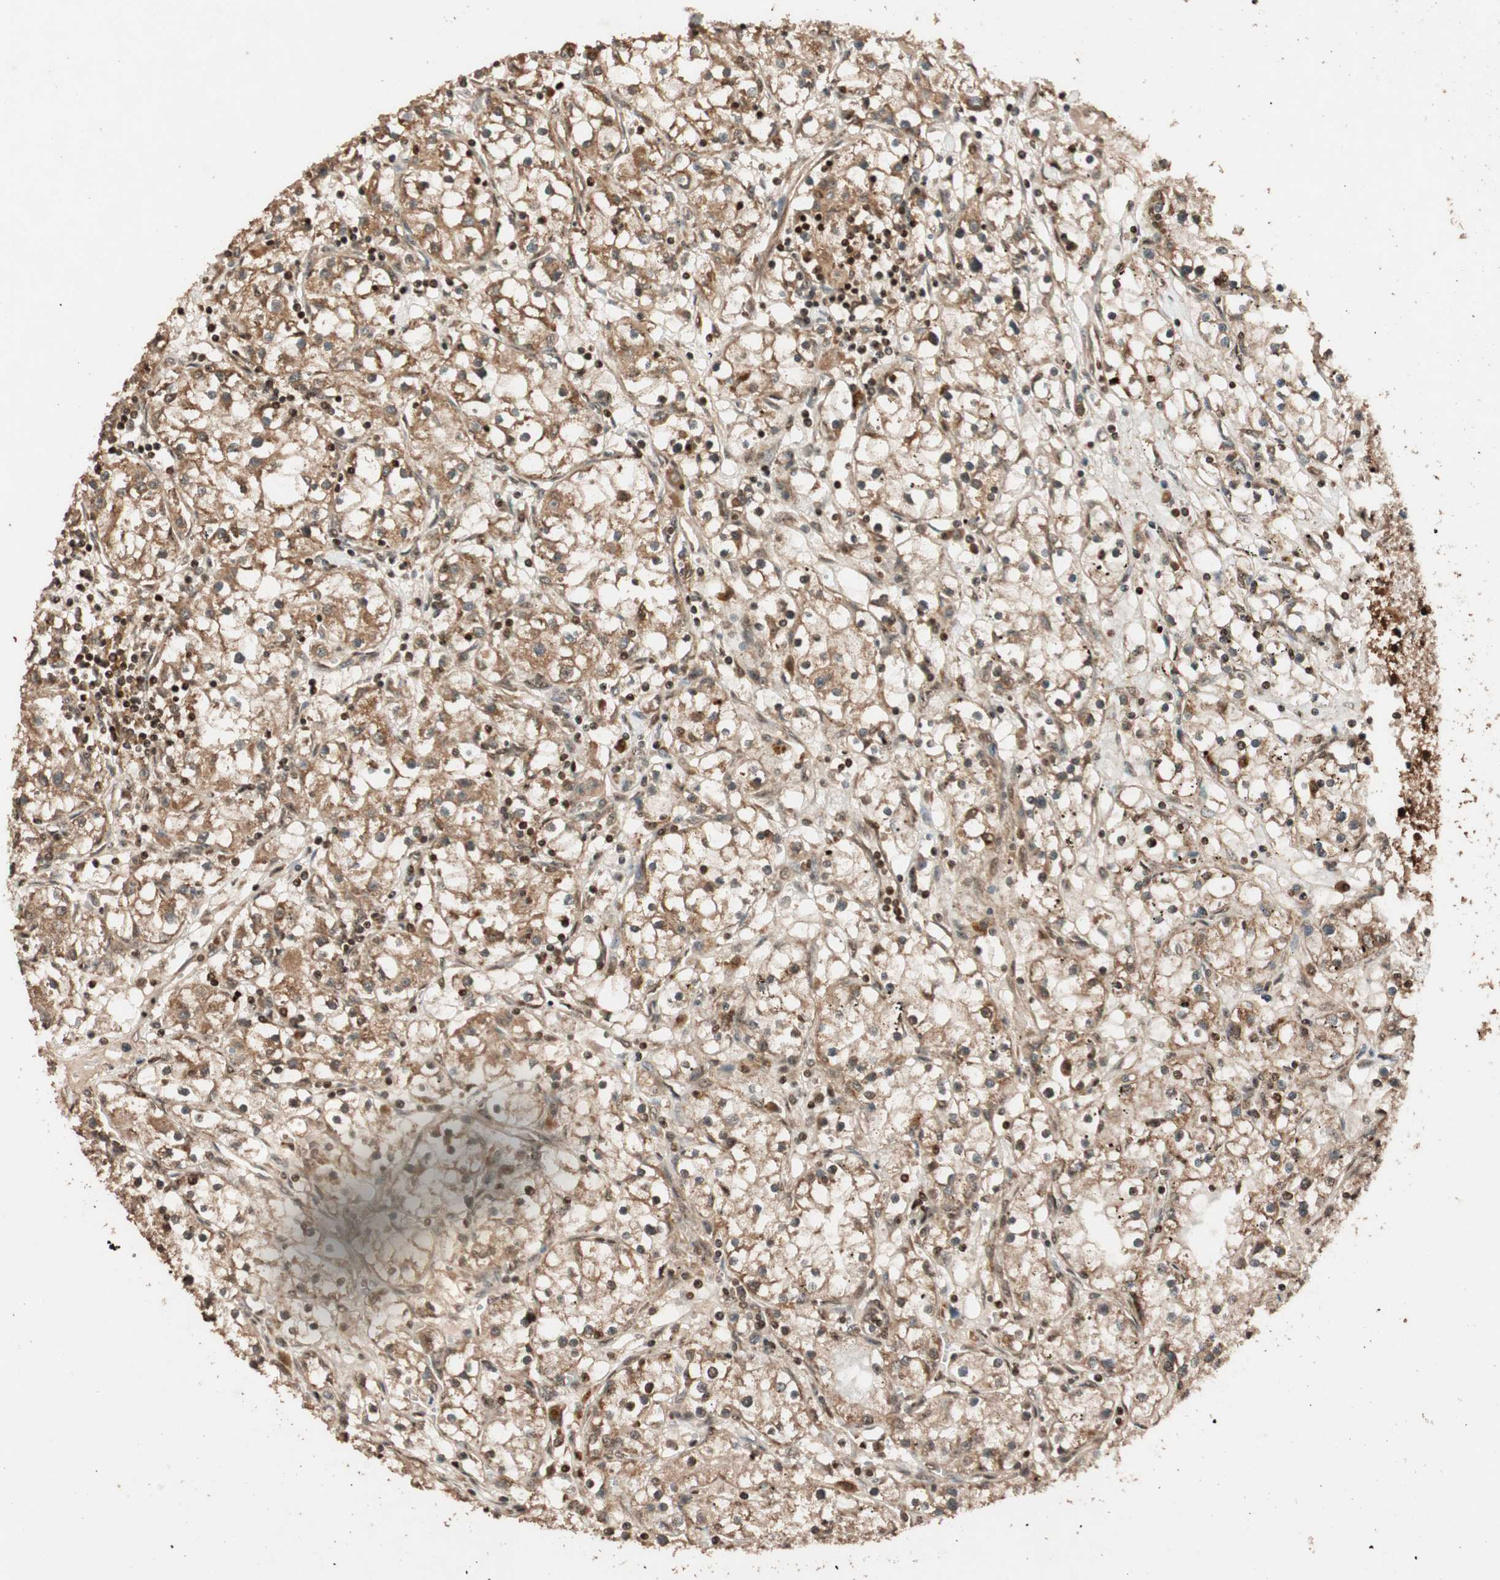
{"staining": {"intensity": "strong", "quantity": ">75%", "location": "cytoplasmic/membranous,nuclear"}, "tissue": "renal cancer", "cell_type": "Tumor cells", "image_type": "cancer", "snomed": [{"axis": "morphology", "description": "Adenocarcinoma, NOS"}, {"axis": "topography", "description": "Kidney"}], "caption": "Human renal adenocarcinoma stained with a protein marker demonstrates strong staining in tumor cells.", "gene": "ALKBH5", "patient": {"sex": "male", "age": 56}}